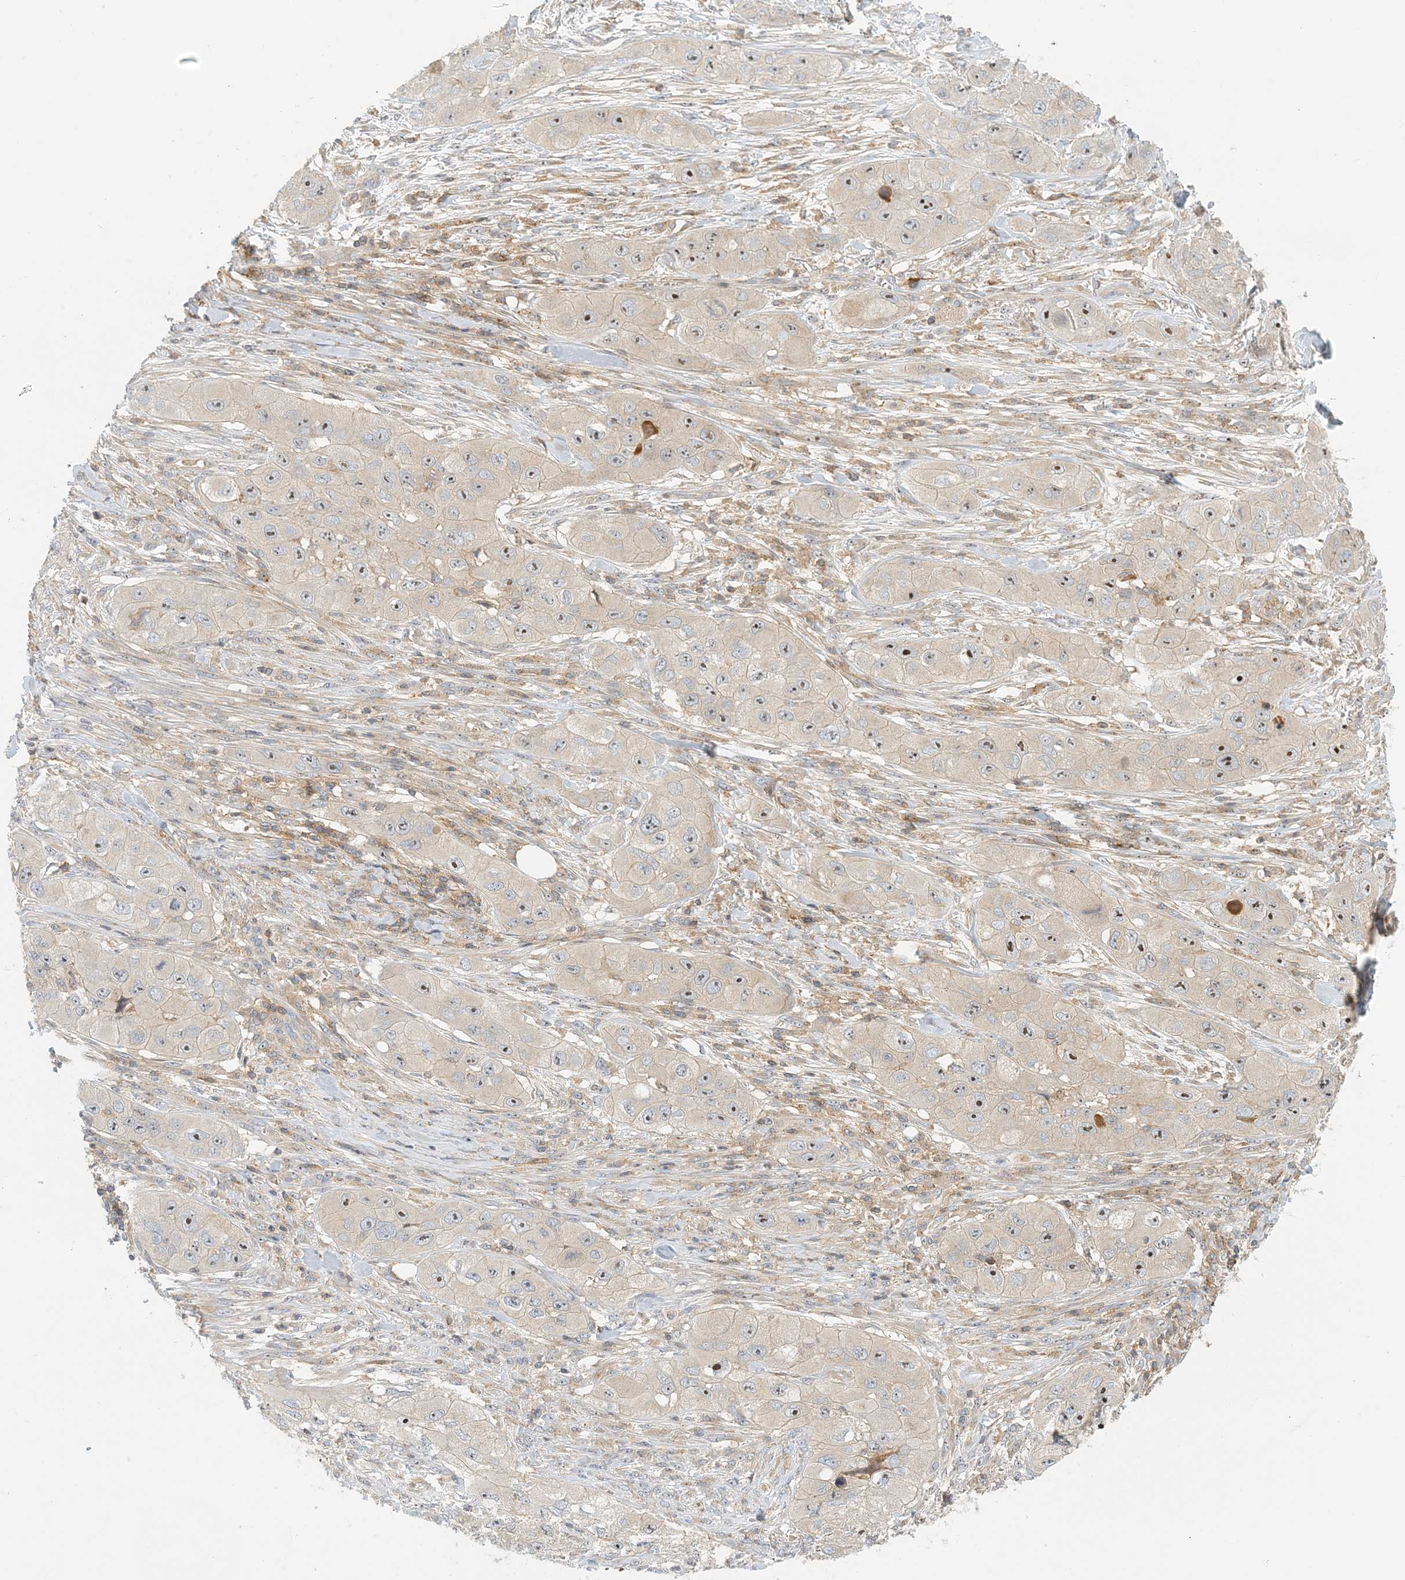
{"staining": {"intensity": "moderate", "quantity": "<25%", "location": "nuclear"}, "tissue": "skin cancer", "cell_type": "Tumor cells", "image_type": "cancer", "snomed": [{"axis": "morphology", "description": "Squamous cell carcinoma, NOS"}, {"axis": "topography", "description": "Skin"}, {"axis": "topography", "description": "Subcutis"}], "caption": "The image shows staining of skin cancer (squamous cell carcinoma), revealing moderate nuclear protein expression (brown color) within tumor cells. (brown staining indicates protein expression, while blue staining denotes nuclei).", "gene": "COLEC11", "patient": {"sex": "male", "age": 73}}